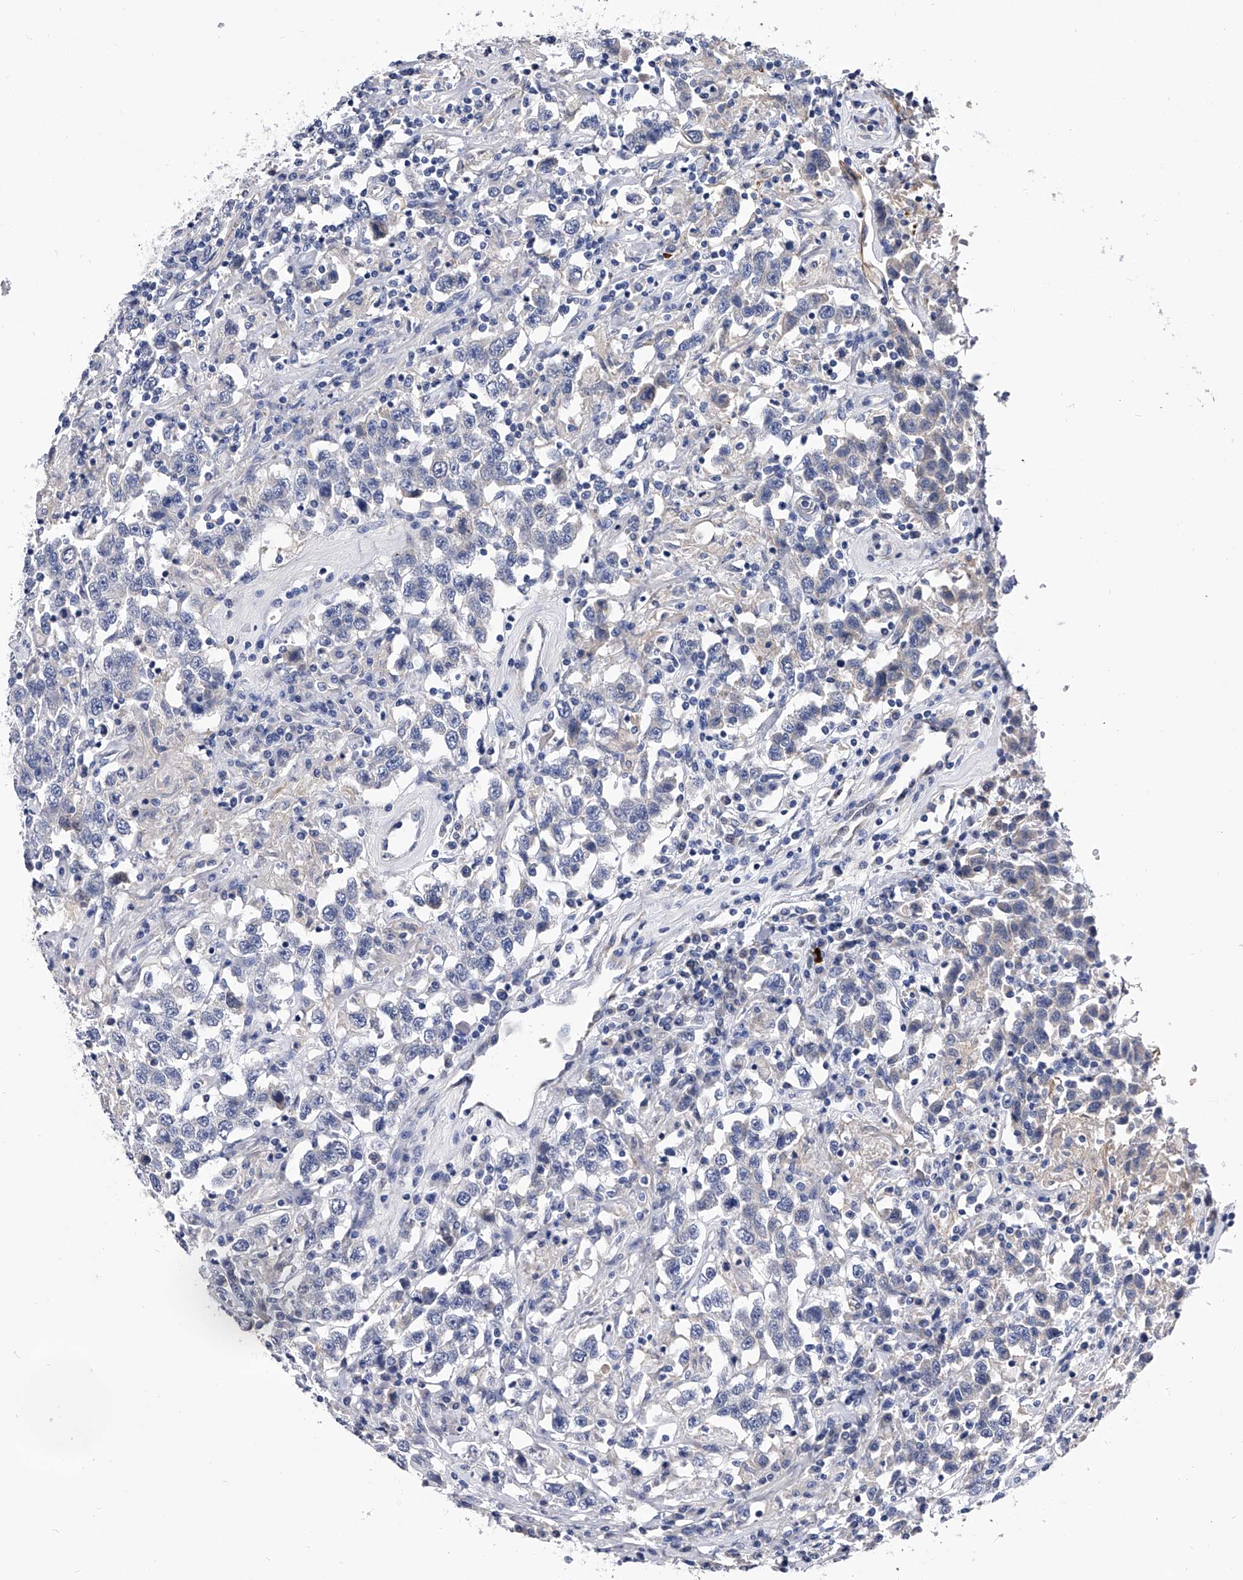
{"staining": {"intensity": "negative", "quantity": "none", "location": "none"}, "tissue": "testis cancer", "cell_type": "Tumor cells", "image_type": "cancer", "snomed": [{"axis": "morphology", "description": "Seminoma, NOS"}, {"axis": "topography", "description": "Testis"}], "caption": "Immunohistochemical staining of seminoma (testis) shows no significant staining in tumor cells.", "gene": "EFCAB7", "patient": {"sex": "male", "age": 41}}